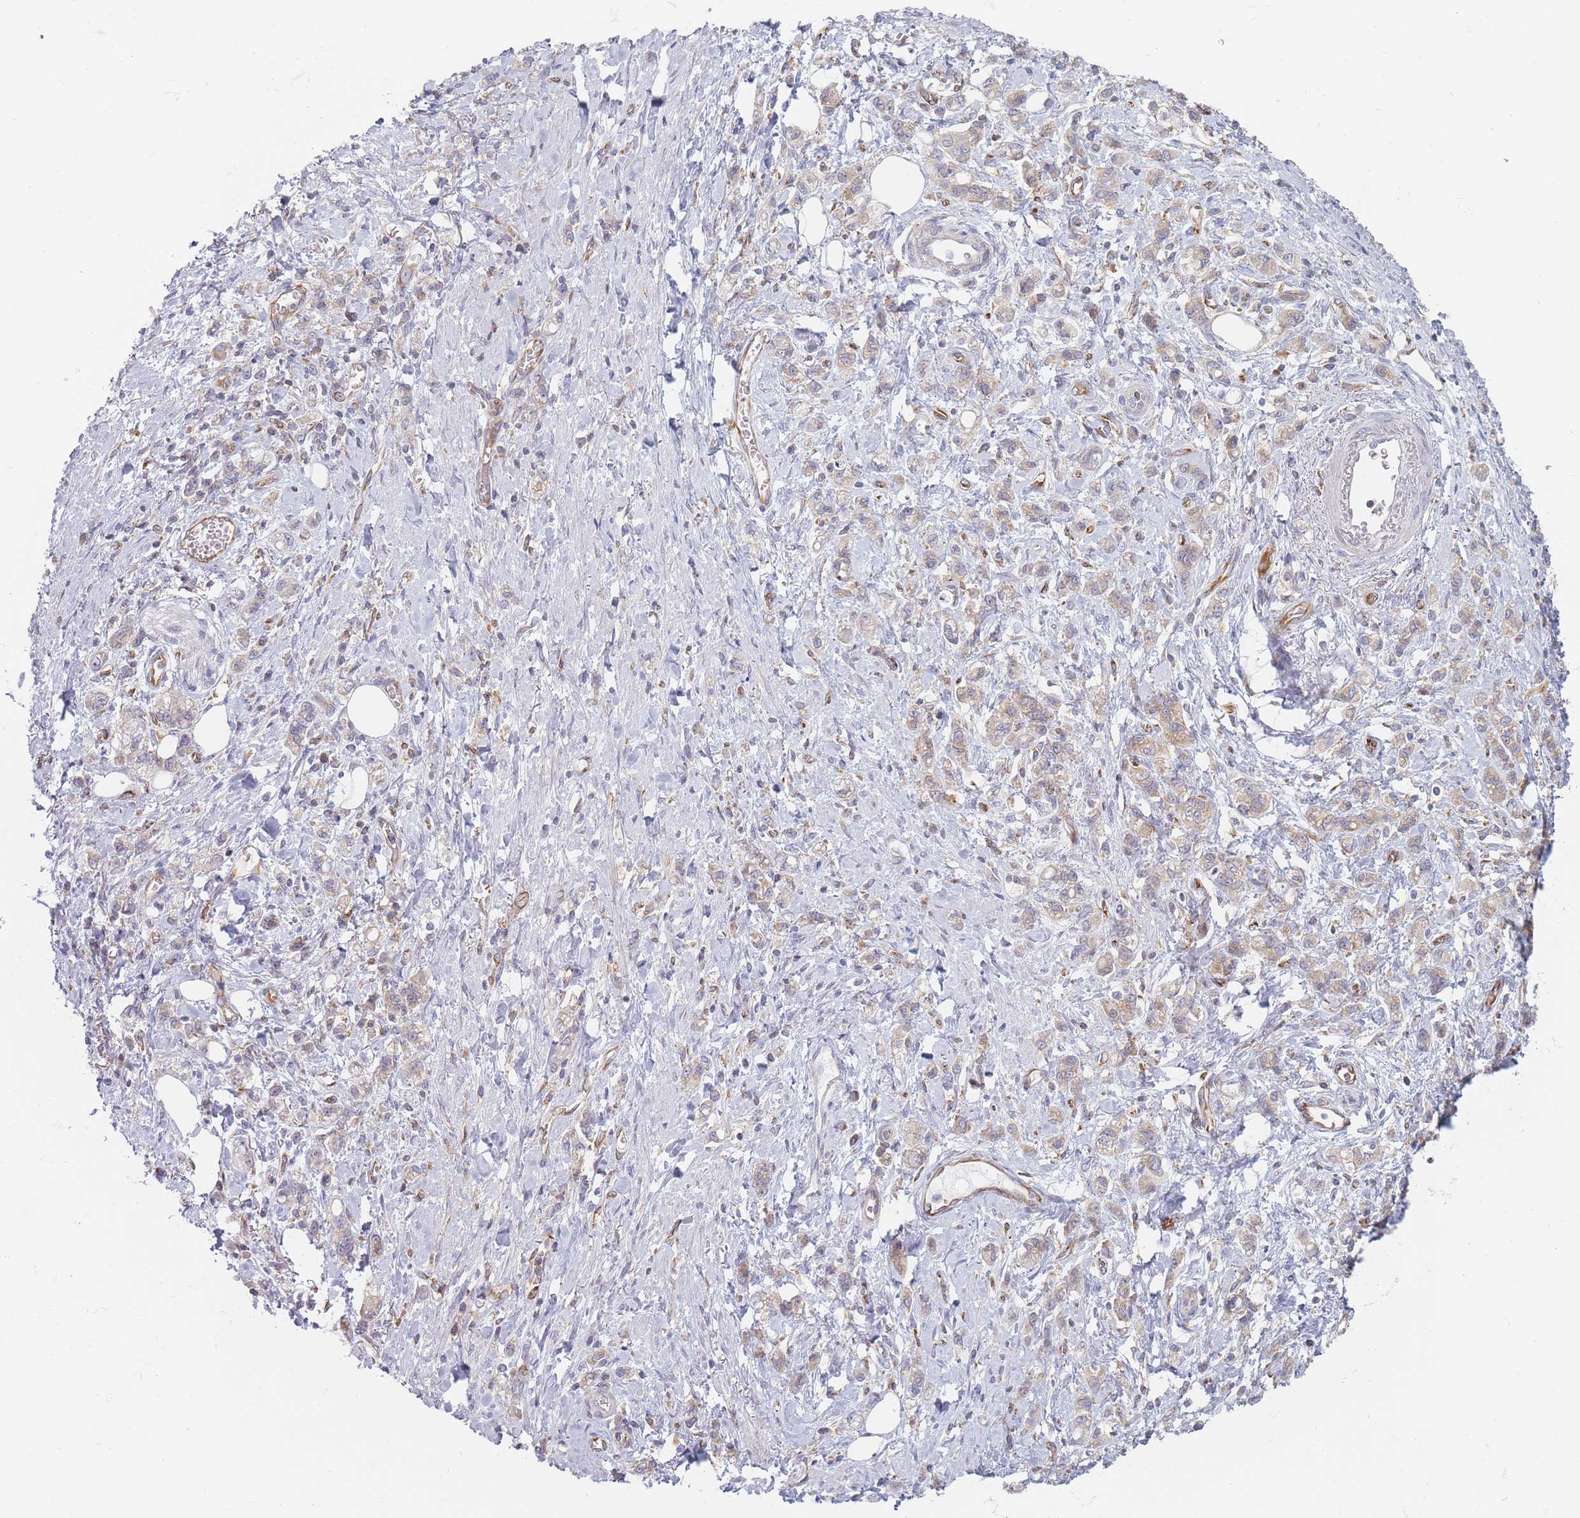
{"staining": {"intensity": "weak", "quantity": ">75%", "location": "cytoplasmic/membranous"}, "tissue": "stomach cancer", "cell_type": "Tumor cells", "image_type": "cancer", "snomed": [{"axis": "morphology", "description": "Adenocarcinoma, NOS"}, {"axis": "topography", "description": "Stomach"}], "caption": "The micrograph shows immunohistochemical staining of stomach cancer. There is weak cytoplasmic/membranous positivity is present in about >75% of tumor cells. (Brightfield microscopy of DAB IHC at high magnification).", "gene": "MAP1S", "patient": {"sex": "male", "age": 77}}